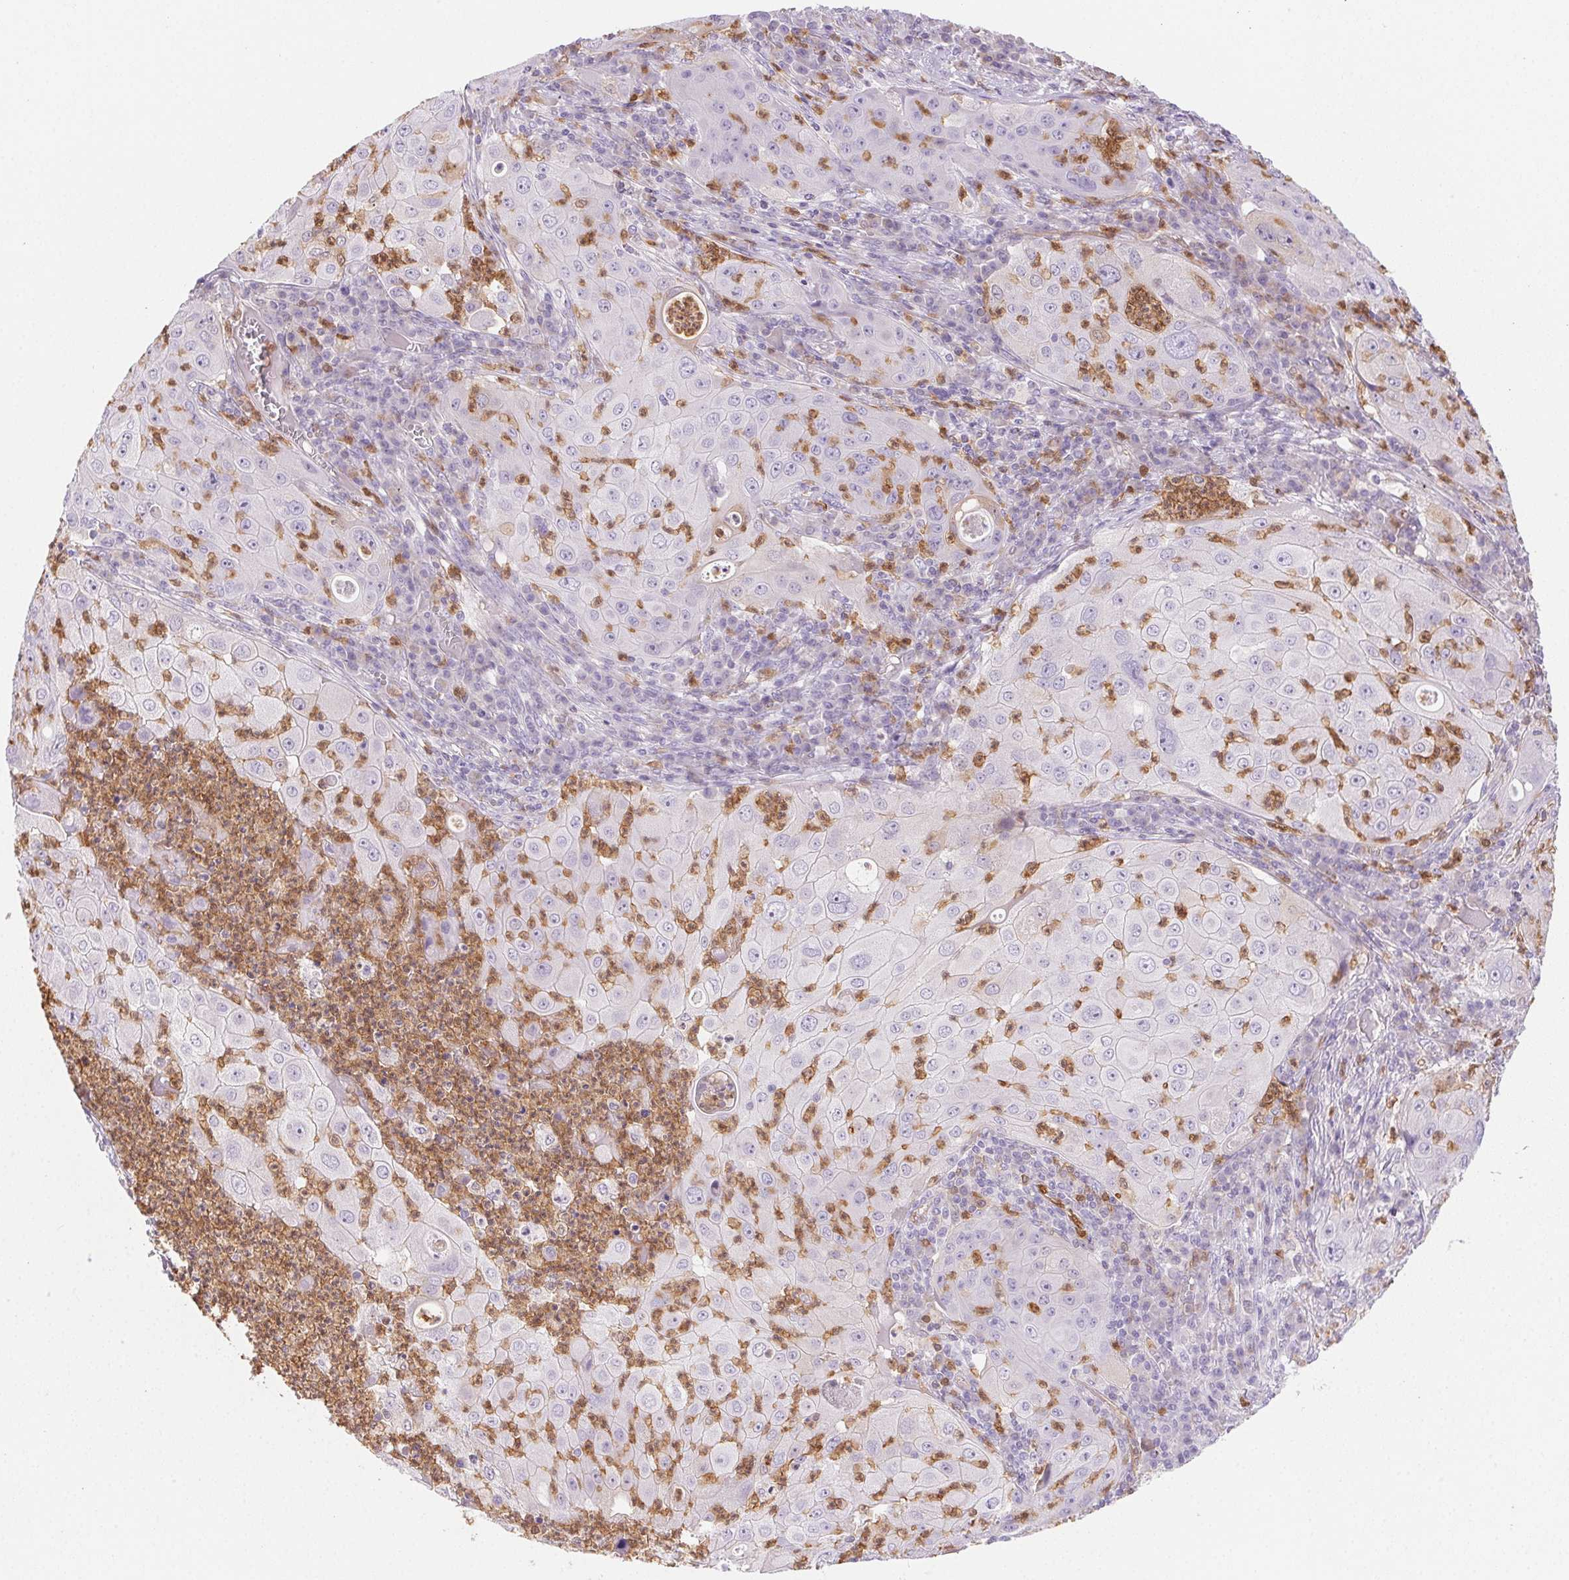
{"staining": {"intensity": "negative", "quantity": "none", "location": "none"}, "tissue": "lung cancer", "cell_type": "Tumor cells", "image_type": "cancer", "snomed": [{"axis": "morphology", "description": "Squamous cell carcinoma, NOS"}, {"axis": "topography", "description": "Lung"}], "caption": "Human squamous cell carcinoma (lung) stained for a protein using immunohistochemistry reveals no staining in tumor cells.", "gene": "TMEM45A", "patient": {"sex": "female", "age": 59}}